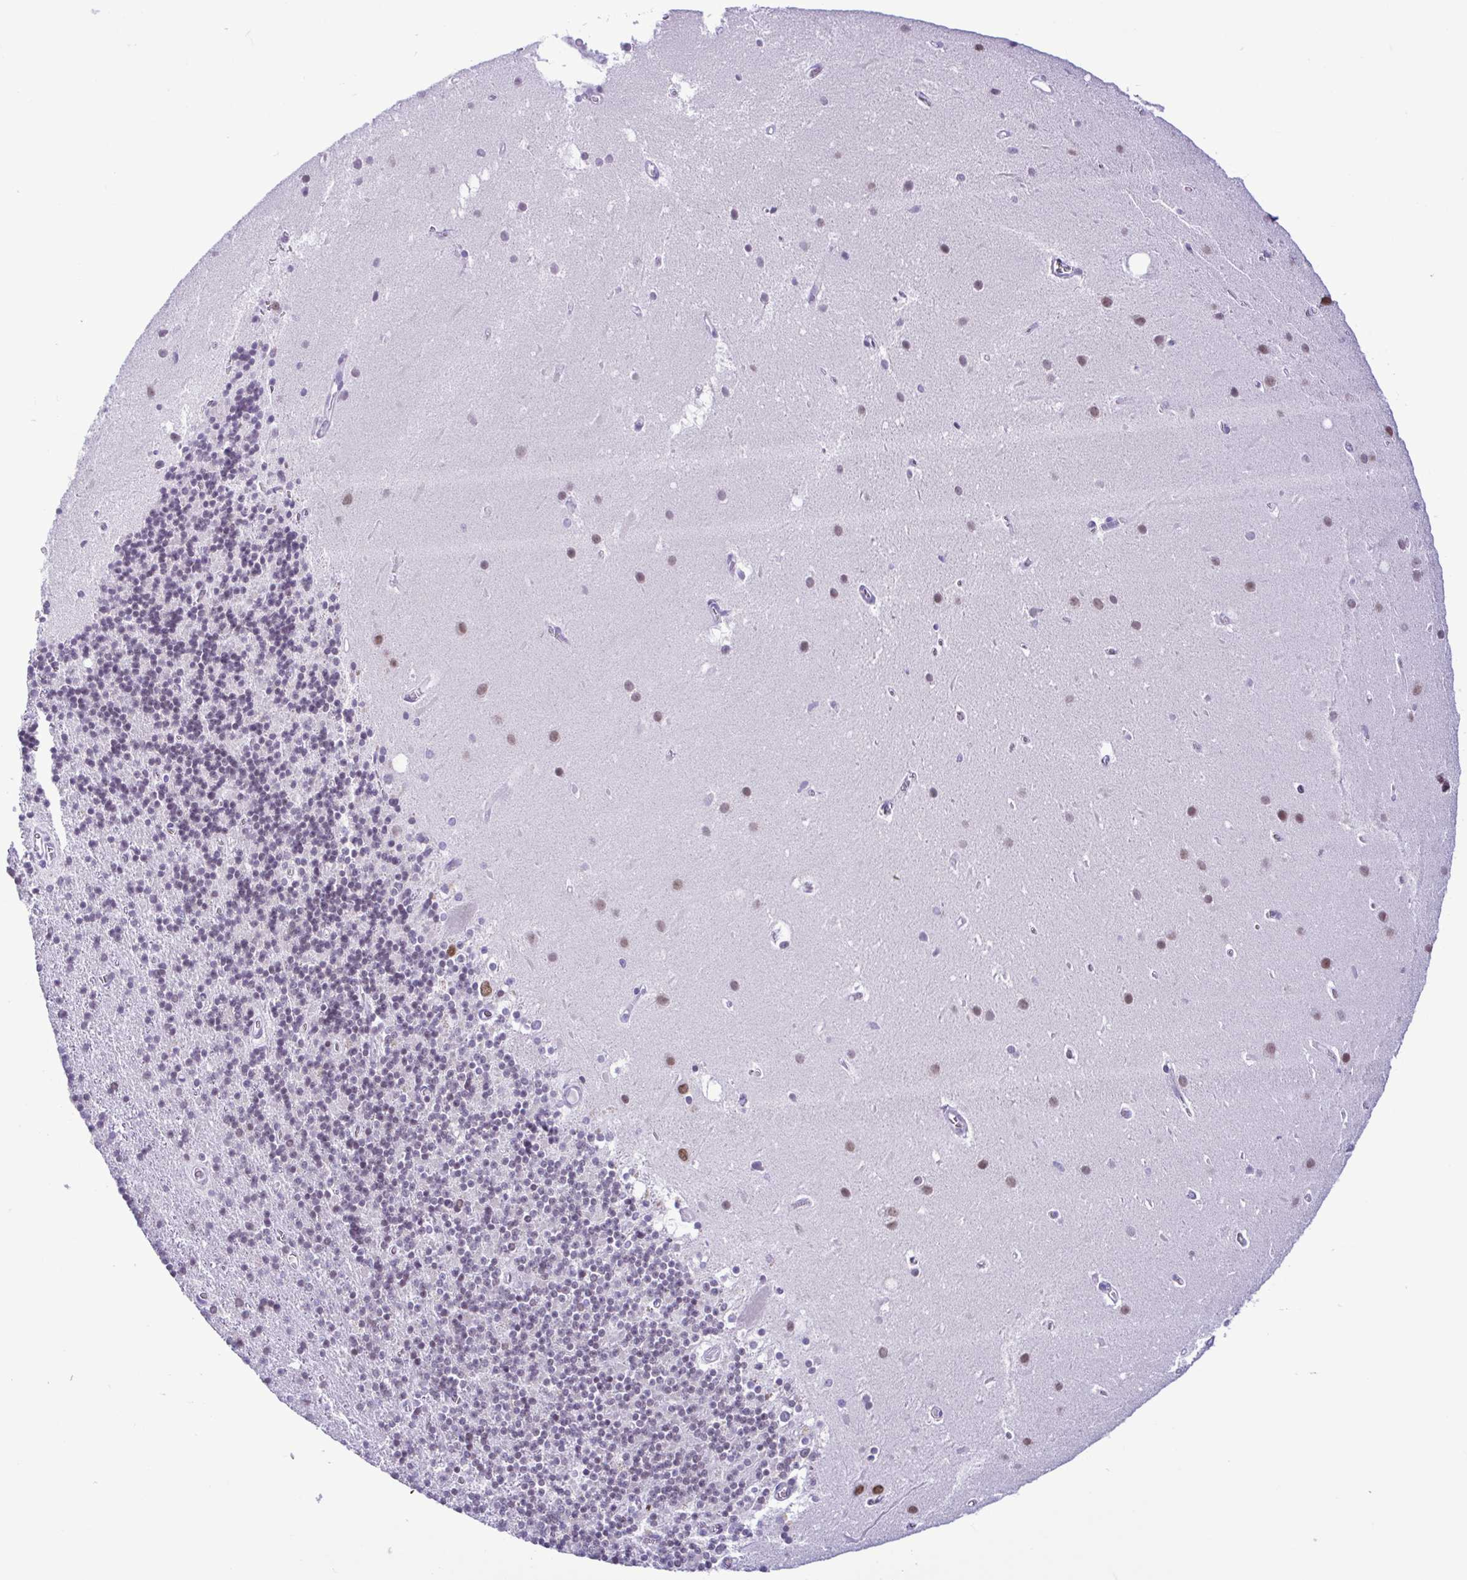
{"staining": {"intensity": "negative", "quantity": "none", "location": "none"}, "tissue": "cerebellum", "cell_type": "Cells in granular layer", "image_type": "normal", "snomed": [{"axis": "morphology", "description": "Normal tissue, NOS"}, {"axis": "topography", "description": "Cerebellum"}], "caption": "The immunohistochemistry micrograph has no significant positivity in cells in granular layer of cerebellum.", "gene": "SPATA16", "patient": {"sex": "male", "age": 70}}